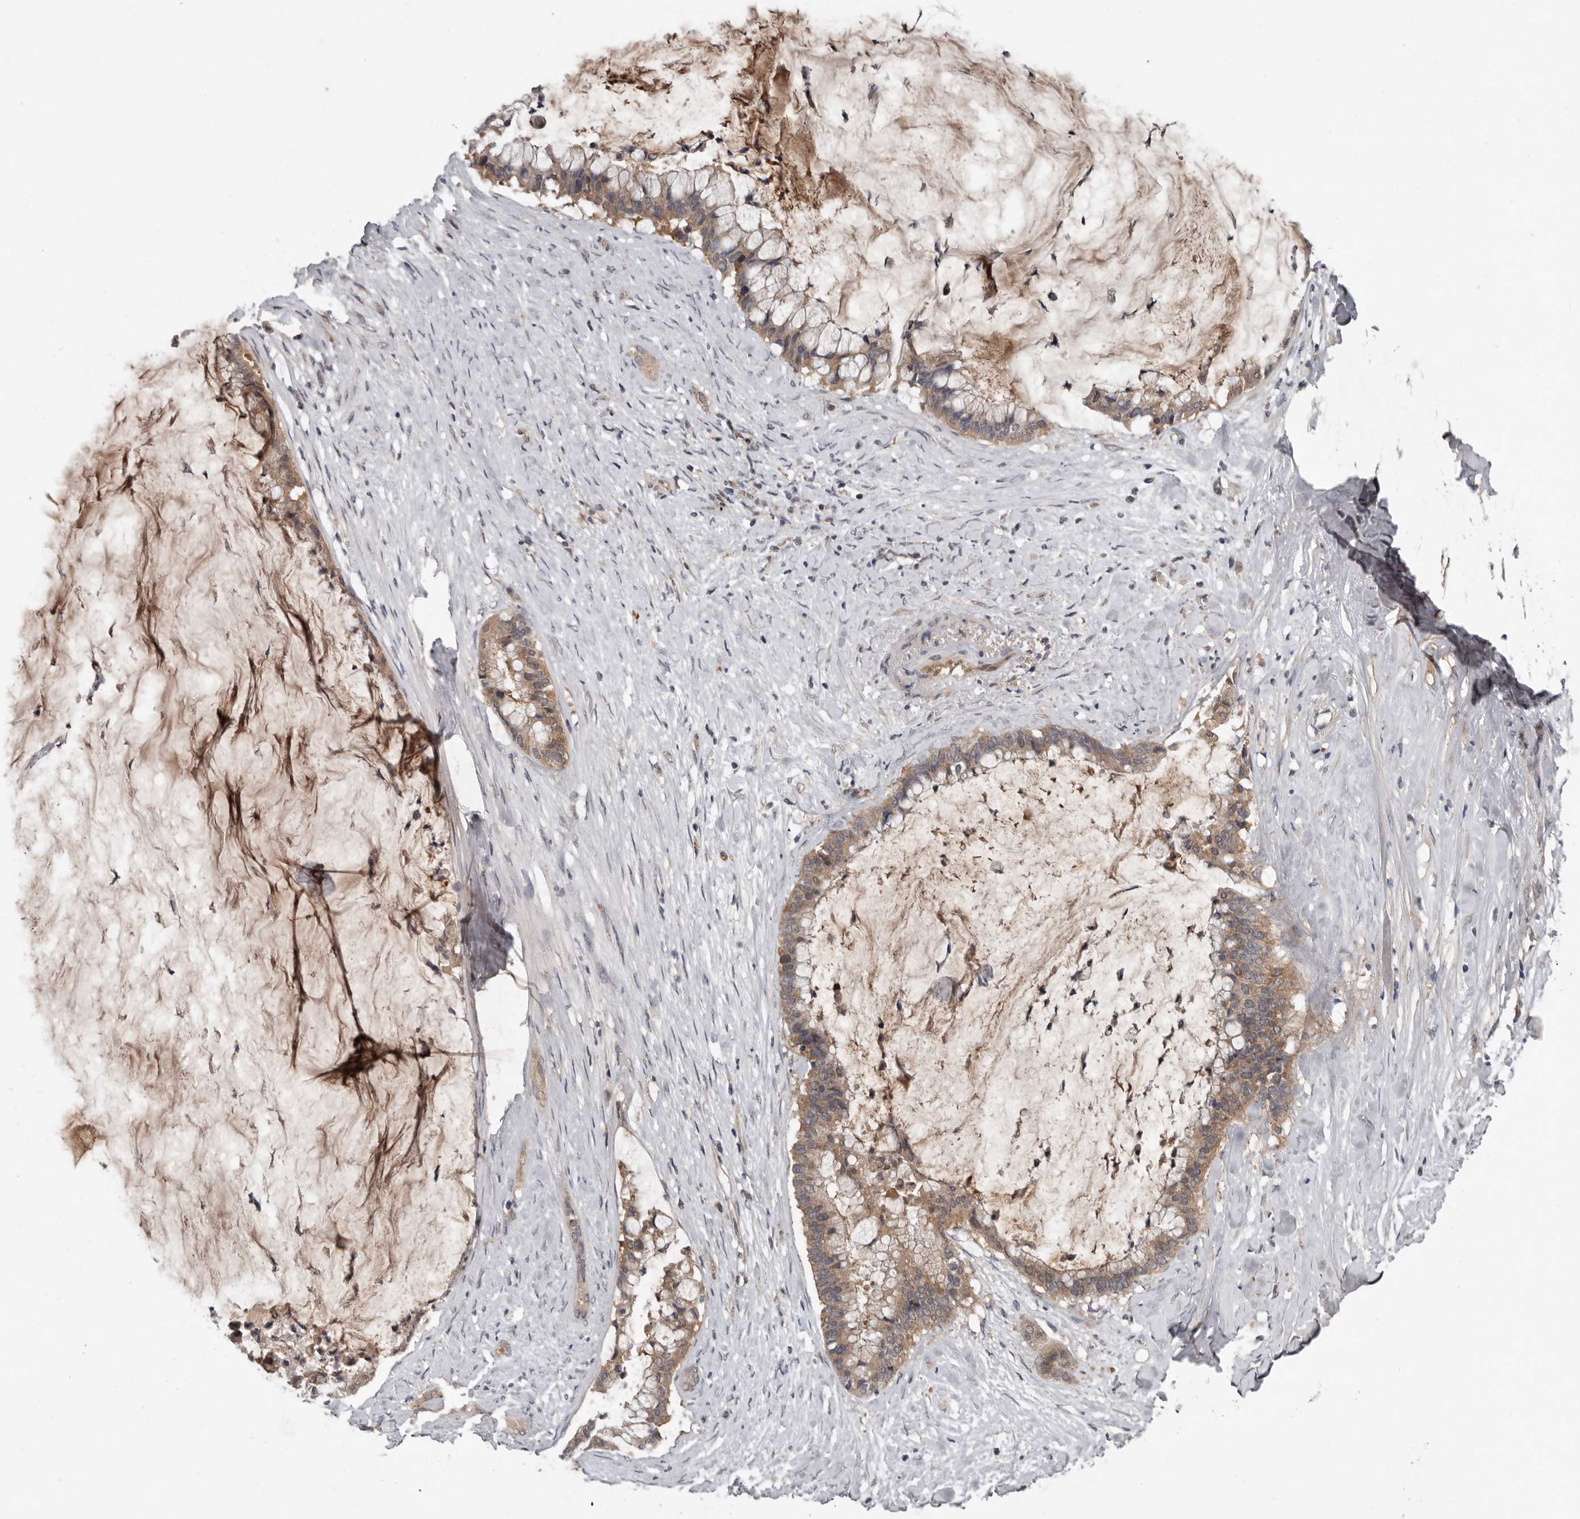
{"staining": {"intensity": "weak", "quantity": ">75%", "location": "cytoplasmic/membranous"}, "tissue": "pancreatic cancer", "cell_type": "Tumor cells", "image_type": "cancer", "snomed": [{"axis": "morphology", "description": "Adenocarcinoma, NOS"}, {"axis": "topography", "description": "Pancreas"}], "caption": "IHC photomicrograph of pancreatic cancer (adenocarcinoma) stained for a protein (brown), which reveals low levels of weak cytoplasmic/membranous expression in about >75% of tumor cells.", "gene": "DNAJB4", "patient": {"sex": "male", "age": 41}}